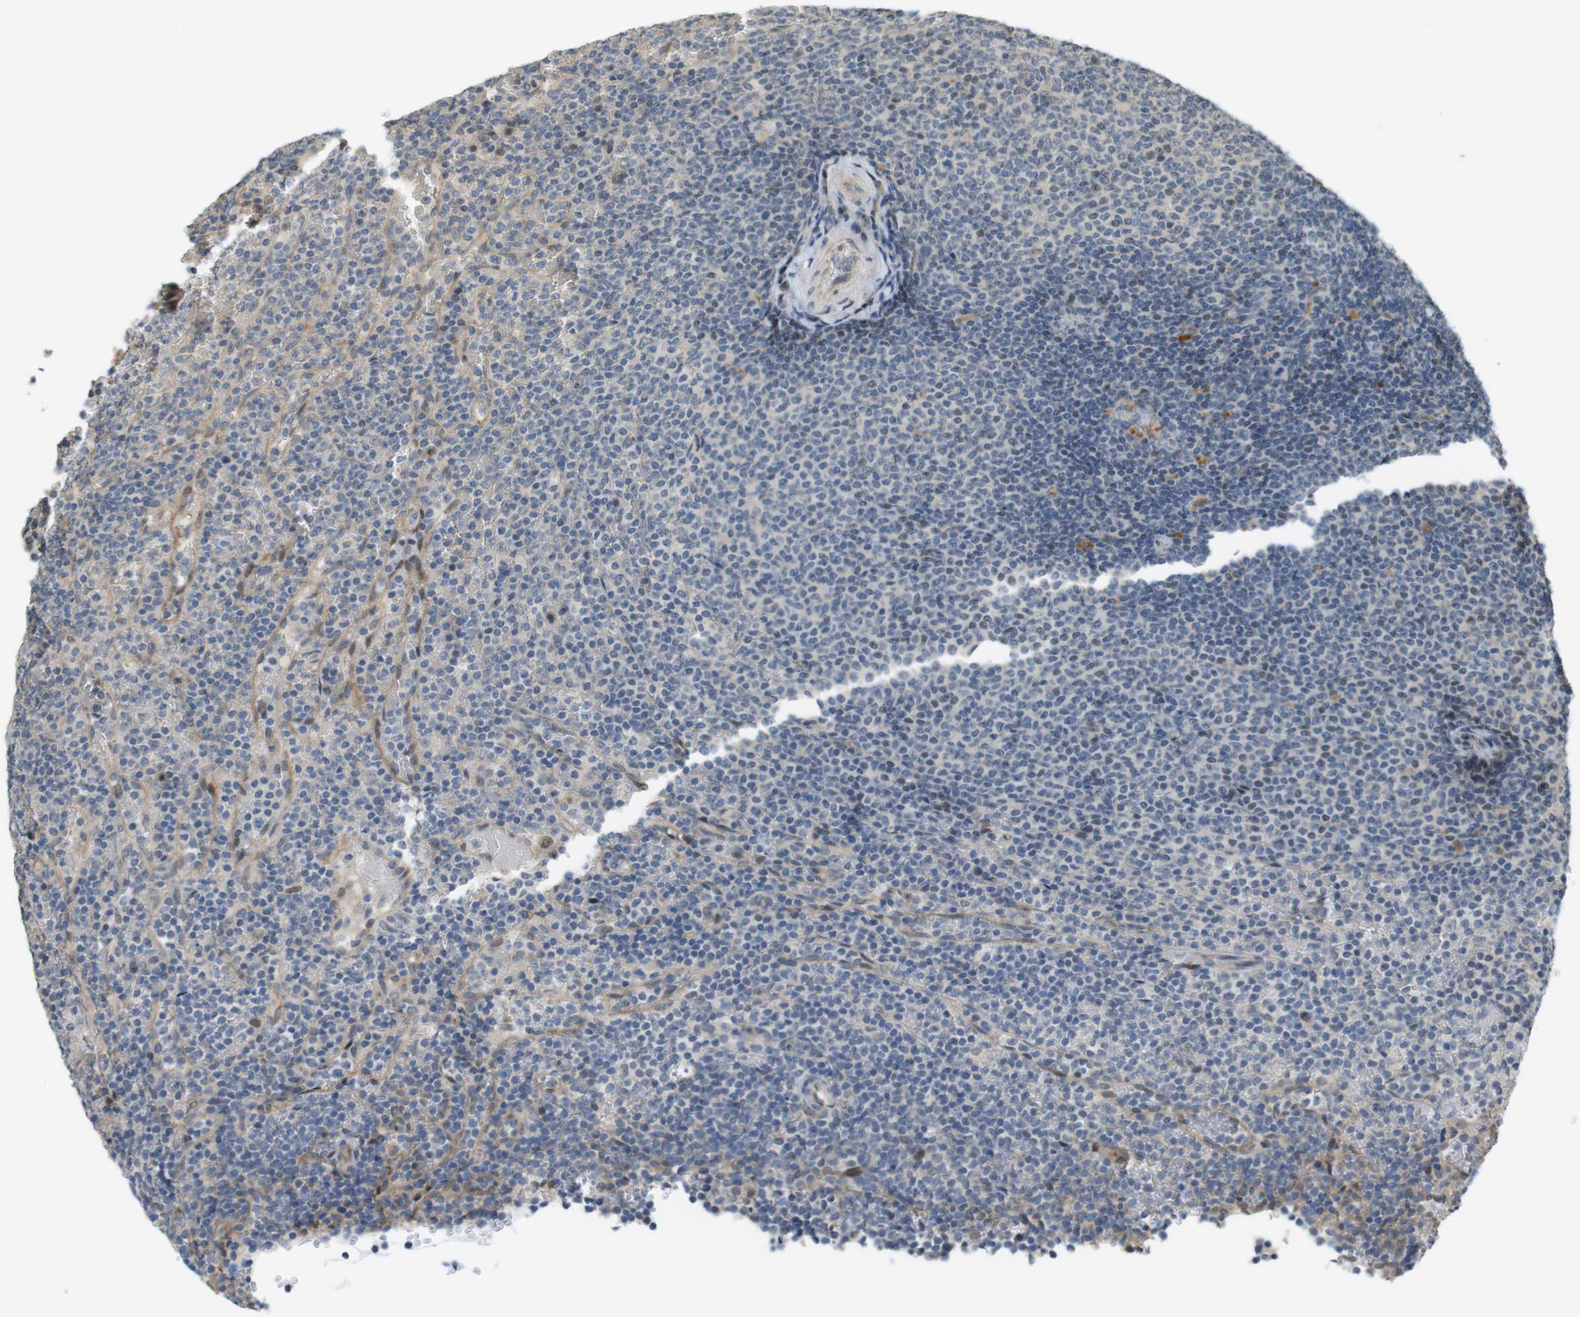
{"staining": {"intensity": "negative", "quantity": "none", "location": "none"}, "tissue": "lymphoma", "cell_type": "Tumor cells", "image_type": "cancer", "snomed": [{"axis": "morphology", "description": "Malignant lymphoma, non-Hodgkin's type, Low grade"}, {"axis": "topography", "description": "Spleen"}], "caption": "This is a image of immunohistochemistry (IHC) staining of lymphoma, which shows no staining in tumor cells.", "gene": "TSPAN9", "patient": {"sex": "female", "age": 77}}